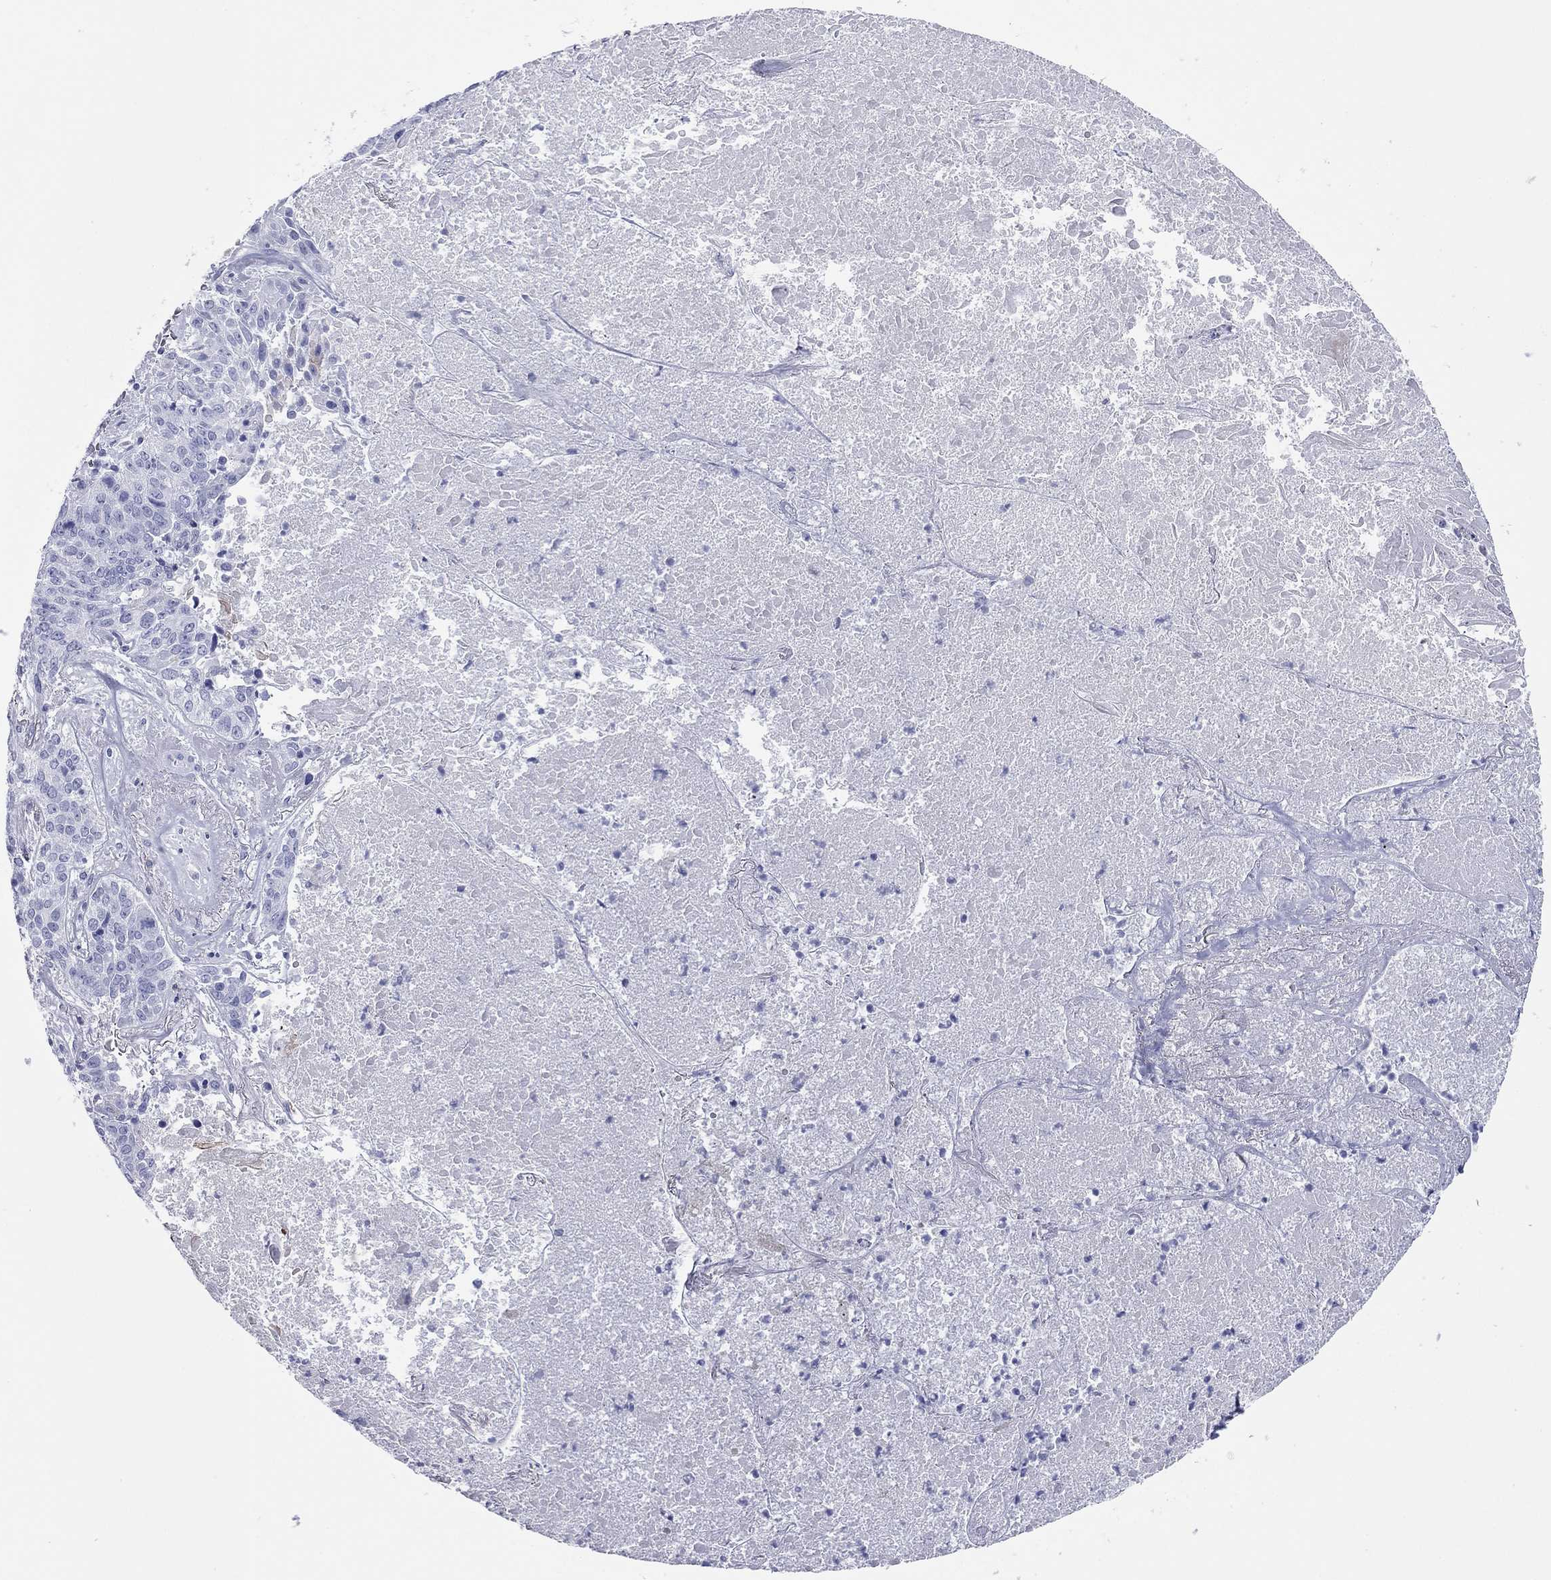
{"staining": {"intensity": "negative", "quantity": "none", "location": "none"}, "tissue": "lung cancer", "cell_type": "Tumor cells", "image_type": "cancer", "snomed": [{"axis": "morphology", "description": "Squamous cell carcinoma, NOS"}, {"axis": "topography", "description": "Lung"}], "caption": "Lung cancer stained for a protein using IHC displays no expression tumor cells.", "gene": "VSIG10", "patient": {"sex": "male", "age": 64}}